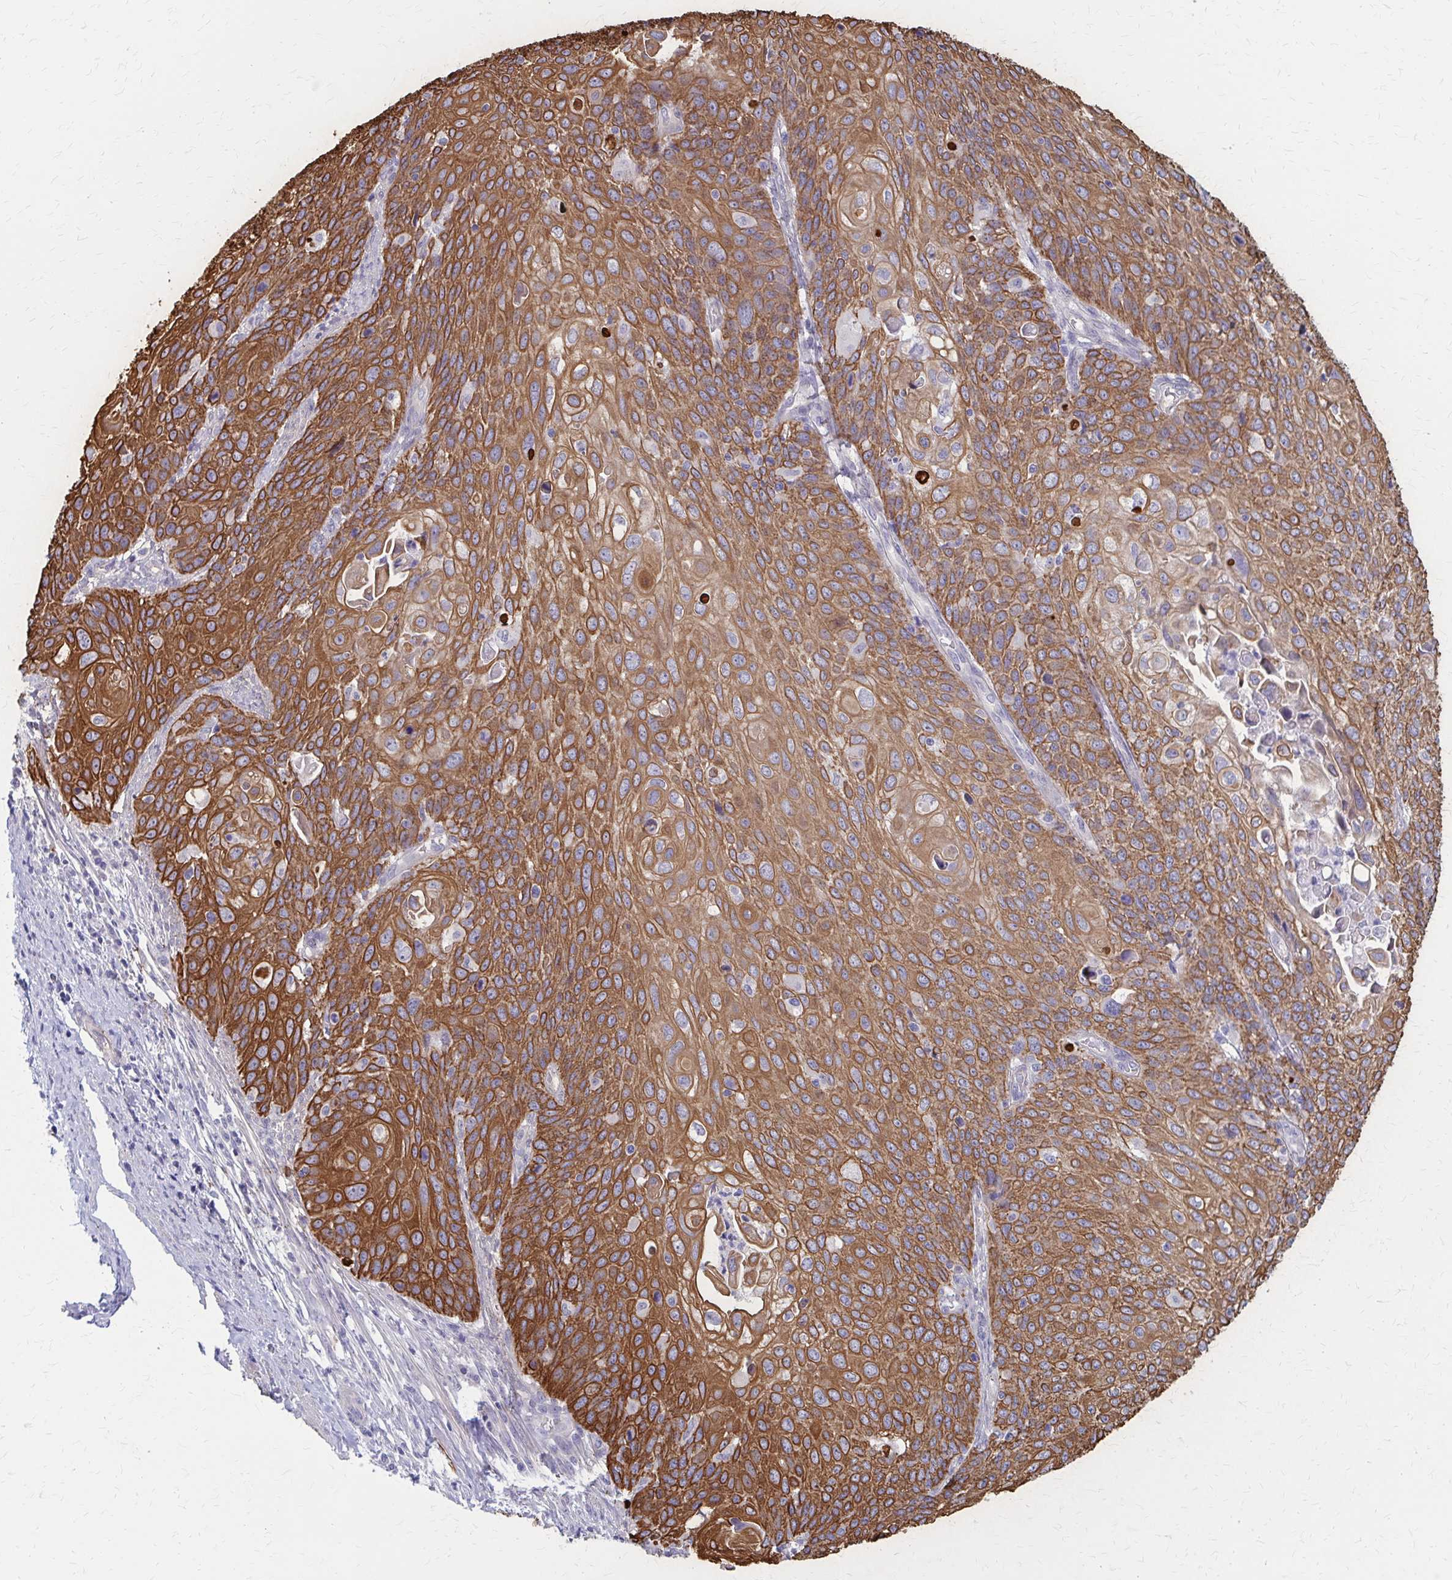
{"staining": {"intensity": "strong", "quantity": ">75%", "location": "cytoplasmic/membranous"}, "tissue": "cervical cancer", "cell_type": "Tumor cells", "image_type": "cancer", "snomed": [{"axis": "morphology", "description": "Squamous cell carcinoma, NOS"}, {"axis": "topography", "description": "Cervix"}], "caption": "Strong cytoplasmic/membranous expression for a protein is identified in about >75% of tumor cells of squamous cell carcinoma (cervical) using immunohistochemistry.", "gene": "GLYATL2", "patient": {"sex": "female", "age": 65}}